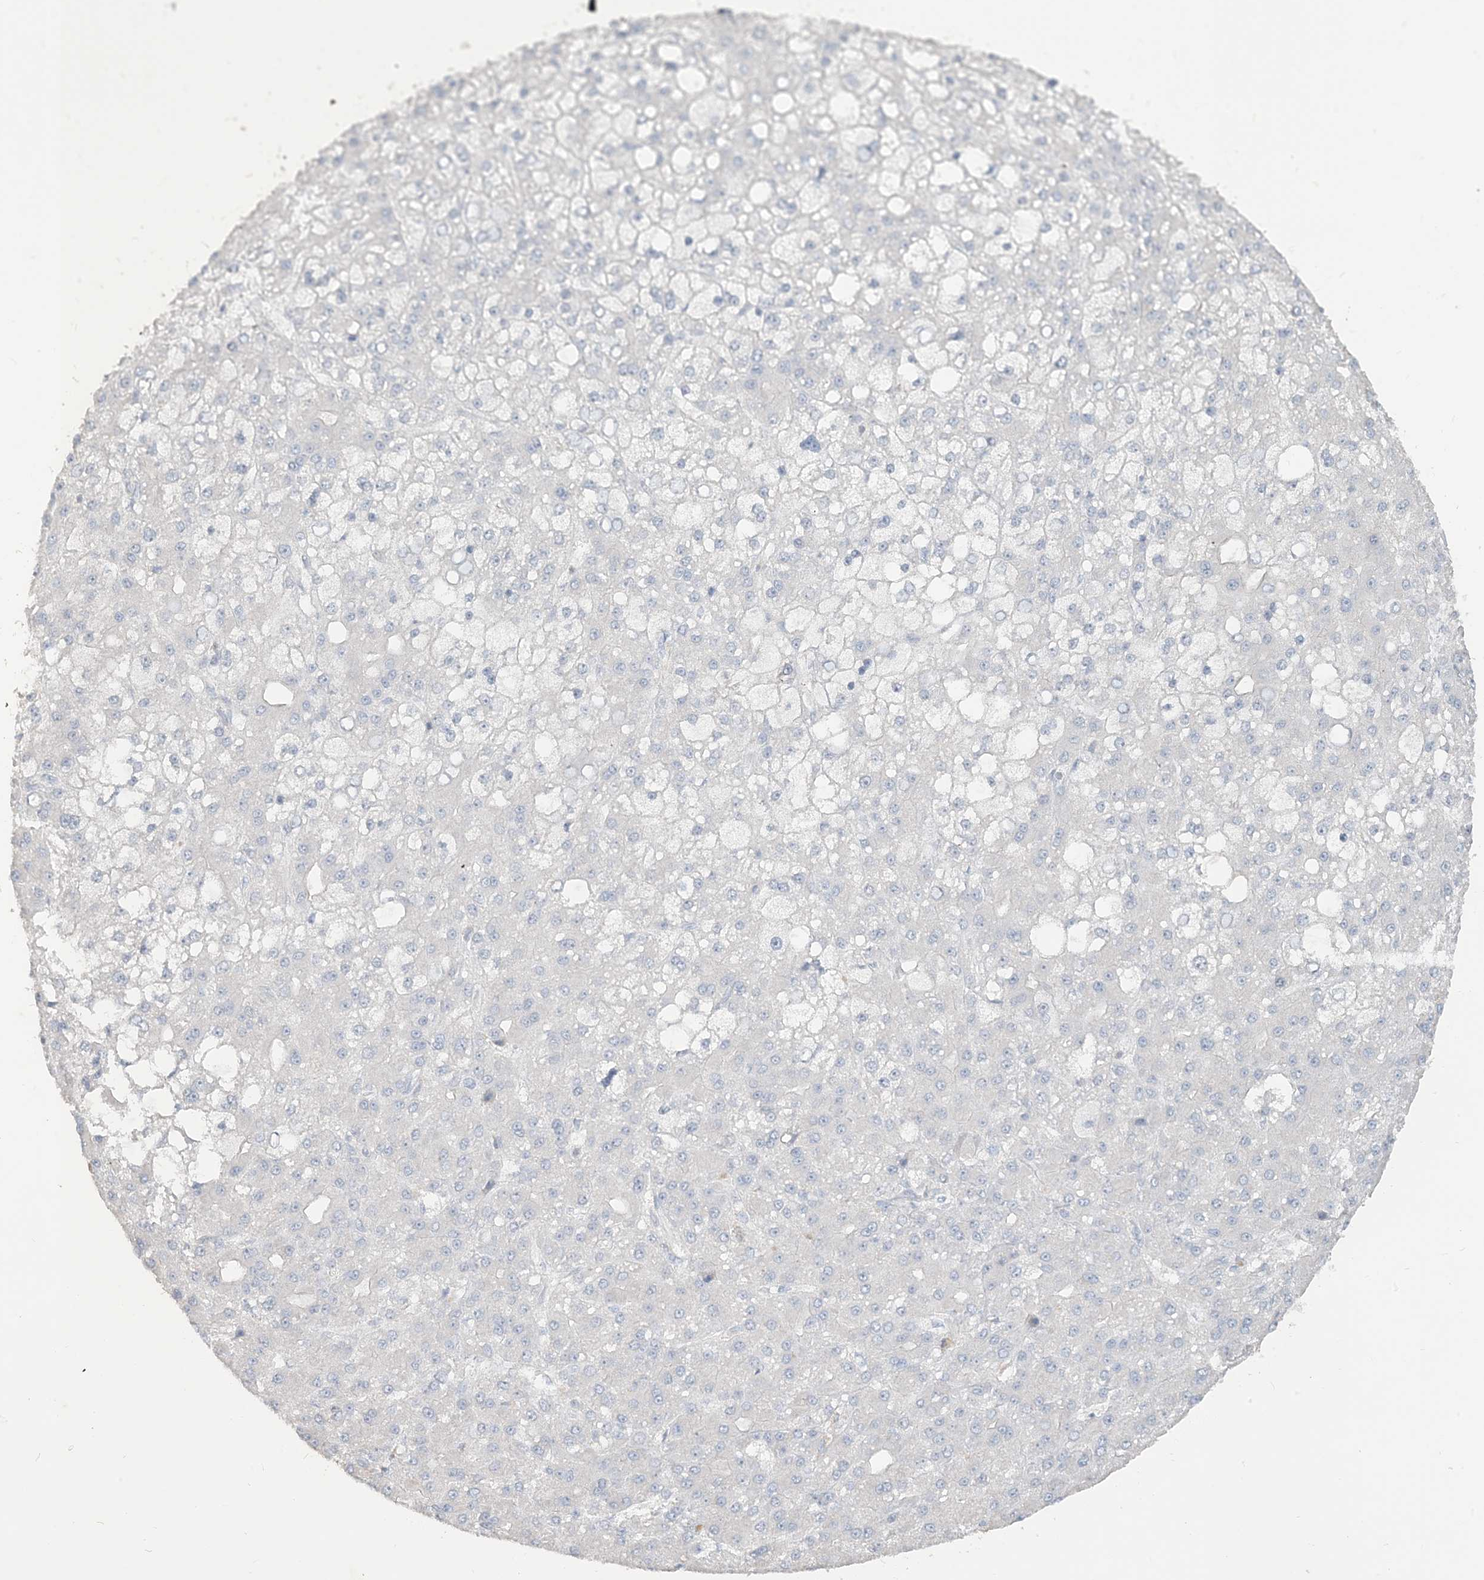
{"staining": {"intensity": "negative", "quantity": "none", "location": "none"}, "tissue": "liver cancer", "cell_type": "Tumor cells", "image_type": "cancer", "snomed": [{"axis": "morphology", "description": "Carcinoma, Hepatocellular, NOS"}, {"axis": "topography", "description": "Liver"}], "caption": "This histopathology image is of liver cancer (hepatocellular carcinoma) stained with IHC to label a protein in brown with the nuclei are counter-stained blue. There is no expression in tumor cells.", "gene": "NPHS2", "patient": {"sex": "male", "age": 67}}